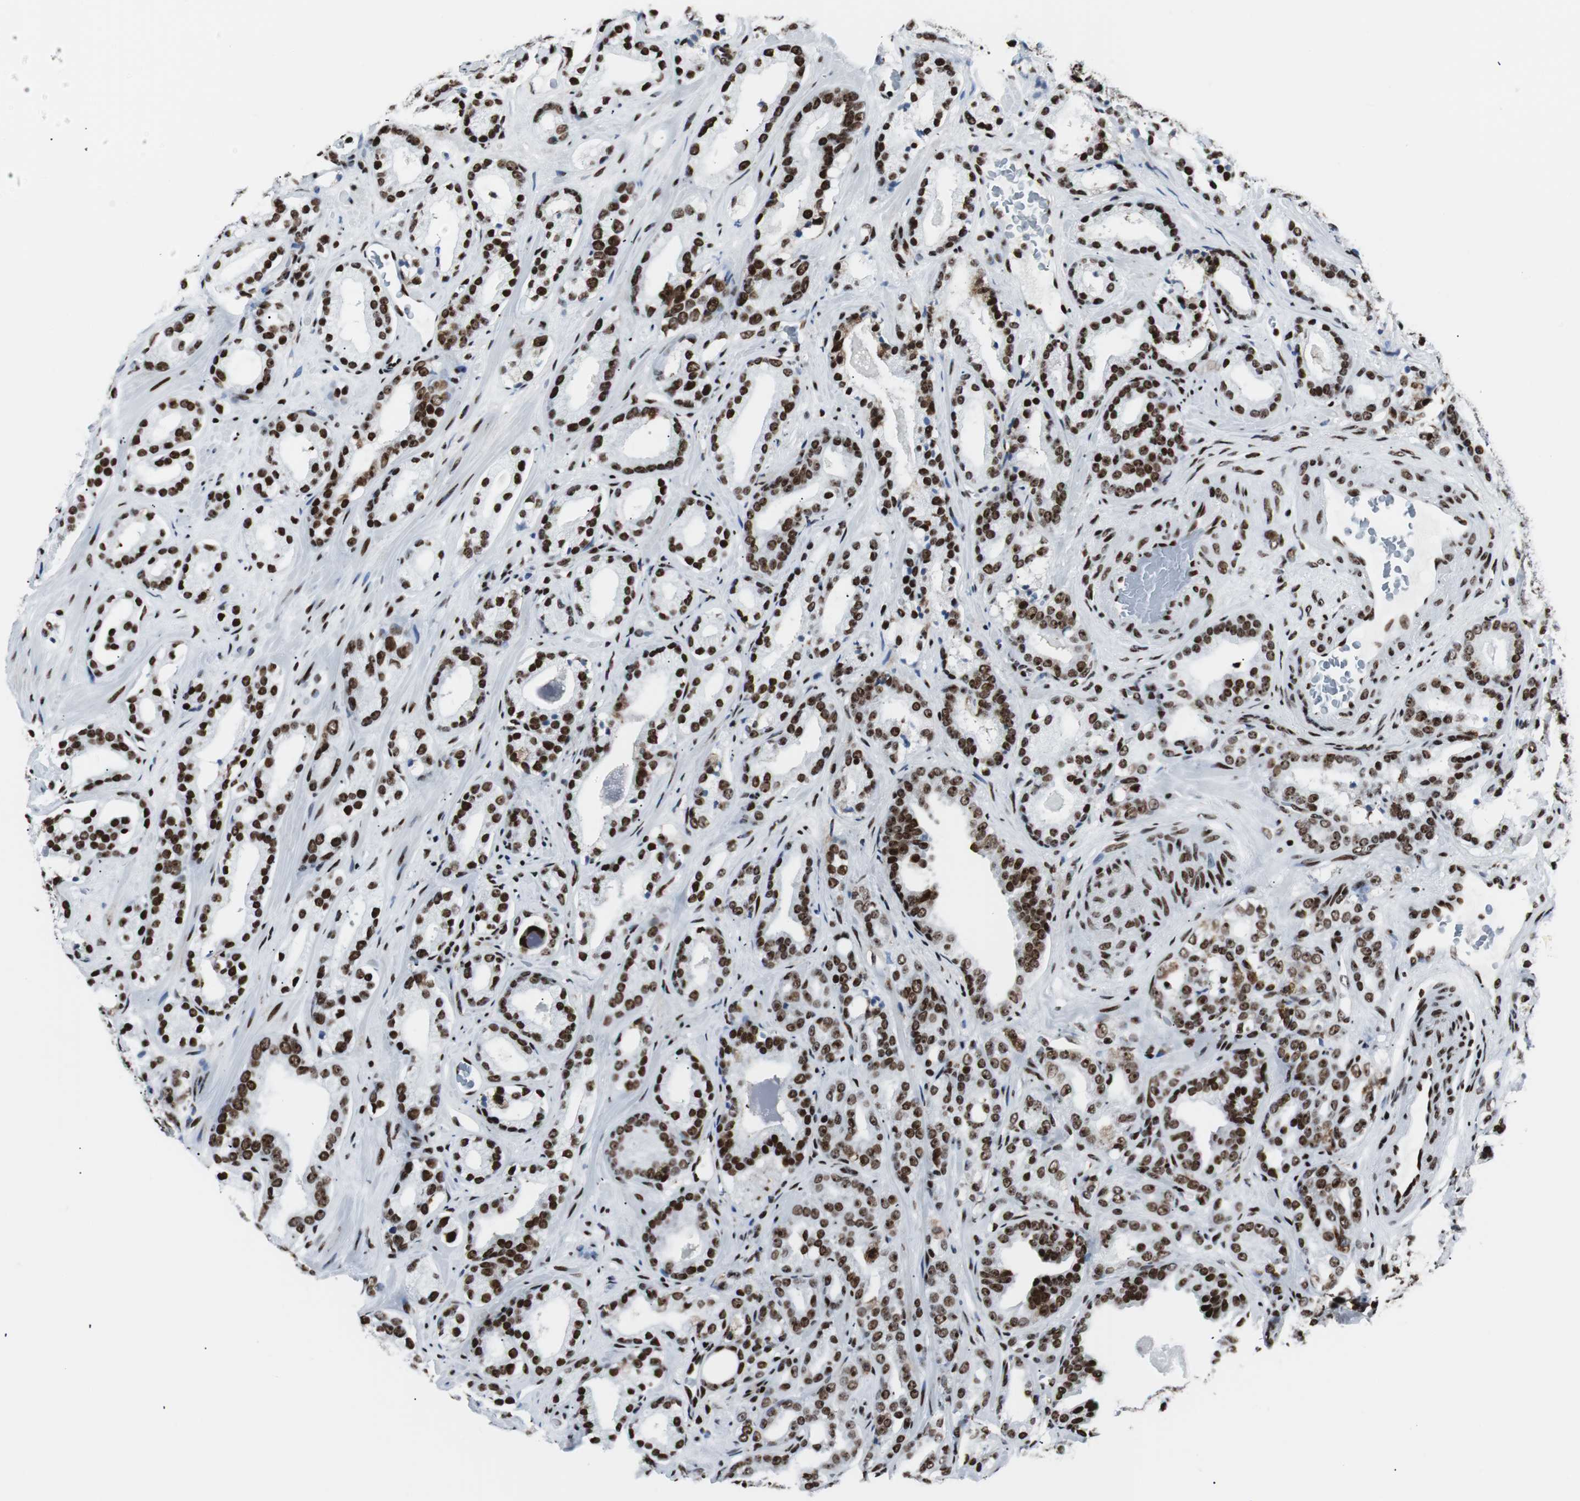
{"staining": {"intensity": "strong", "quantity": ">75%", "location": "nuclear"}, "tissue": "prostate cancer", "cell_type": "Tumor cells", "image_type": "cancer", "snomed": [{"axis": "morphology", "description": "Adenocarcinoma, Low grade"}, {"axis": "topography", "description": "Prostate"}], "caption": "A brown stain shows strong nuclear expression of a protein in human prostate low-grade adenocarcinoma tumor cells.", "gene": "NCL", "patient": {"sex": "male", "age": 63}}